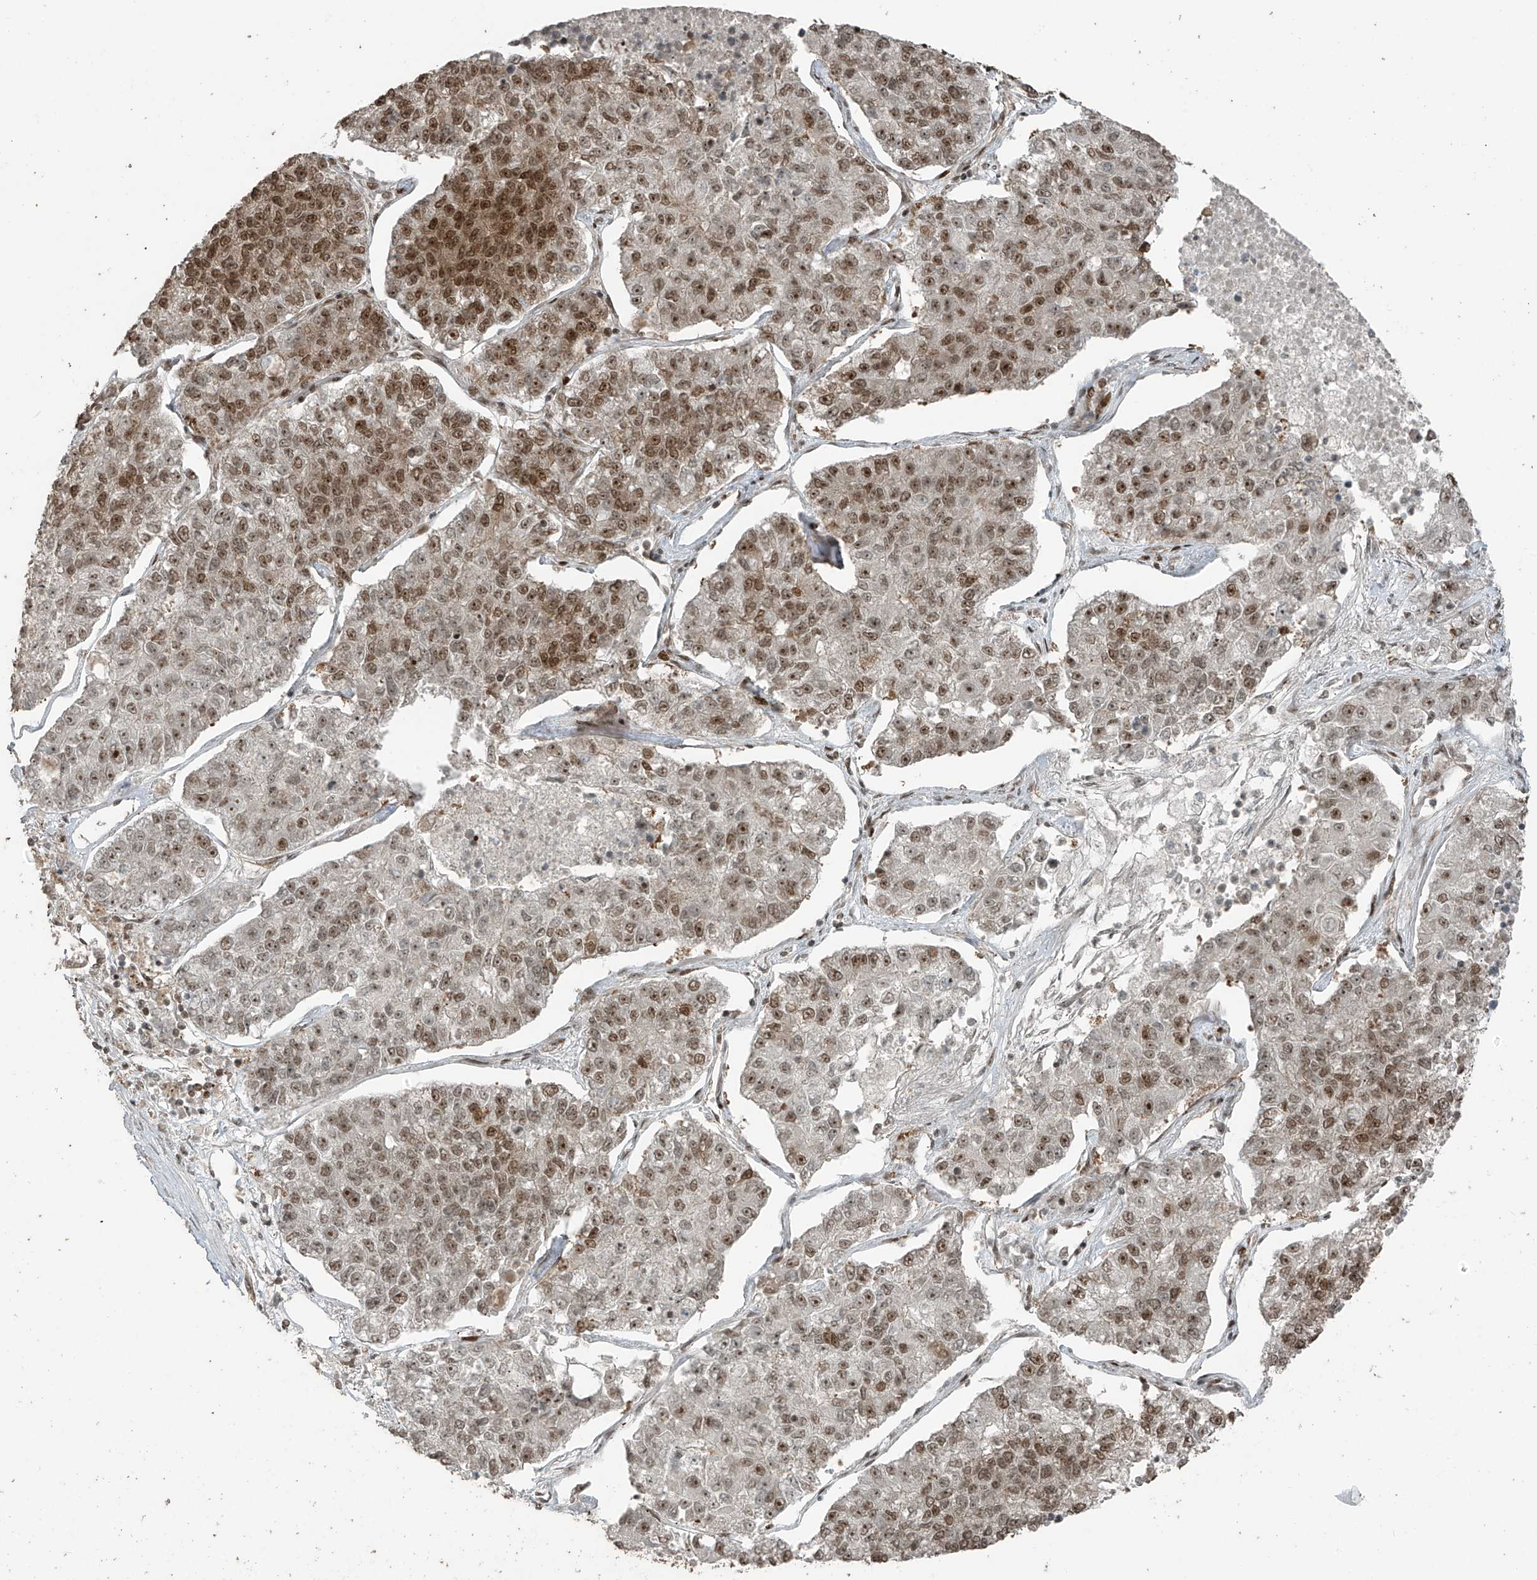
{"staining": {"intensity": "moderate", "quantity": ">75%", "location": "cytoplasmic/membranous,nuclear"}, "tissue": "lung cancer", "cell_type": "Tumor cells", "image_type": "cancer", "snomed": [{"axis": "morphology", "description": "Adenocarcinoma, NOS"}, {"axis": "topography", "description": "Lung"}], "caption": "Immunohistochemical staining of human adenocarcinoma (lung) demonstrates medium levels of moderate cytoplasmic/membranous and nuclear expression in about >75% of tumor cells. Immunohistochemistry stains the protein in brown and the nuclei are stained blue.", "gene": "PCNP", "patient": {"sex": "male", "age": 49}}